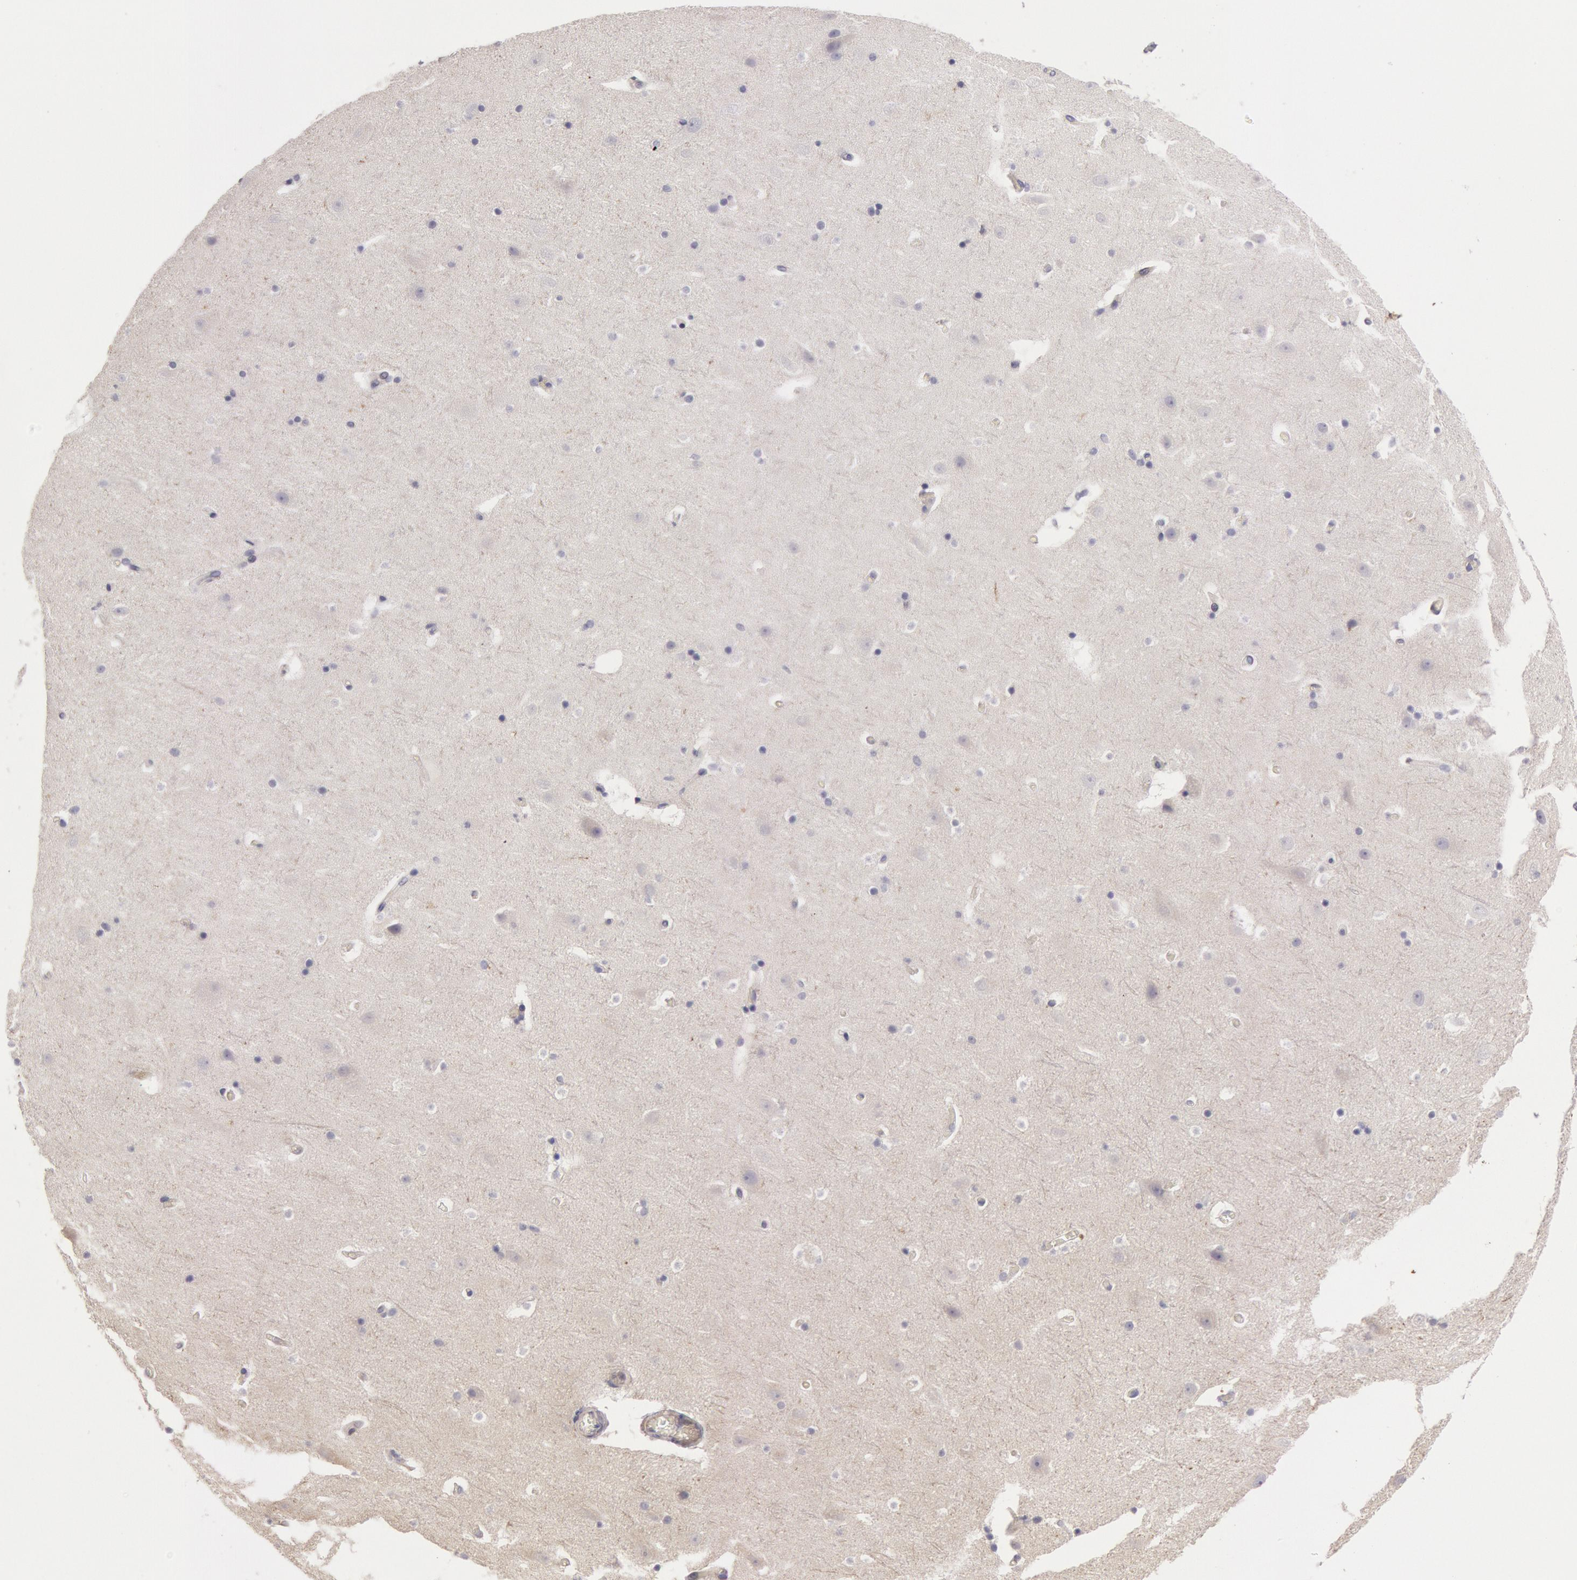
{"staining": {"intensity": "negative", "quantity": "none", "location": "none"}, "tissue": "hippocampus", "cell_type": "Glial cells", "image_type": "normal", "snomed": [{"axis": "morphology", "description": "Normal tissue, NOS"}, {"axis": "topography", "description": "Hippocampus"}], "caption": "Immunohistochemical staining of benign hippocampus displays no significant positivity in glial cells. (IHC, brightfield microscopy, high magnification).", "gene": "AMOTL1", "patient": {"sex": "male", "age": 45}}